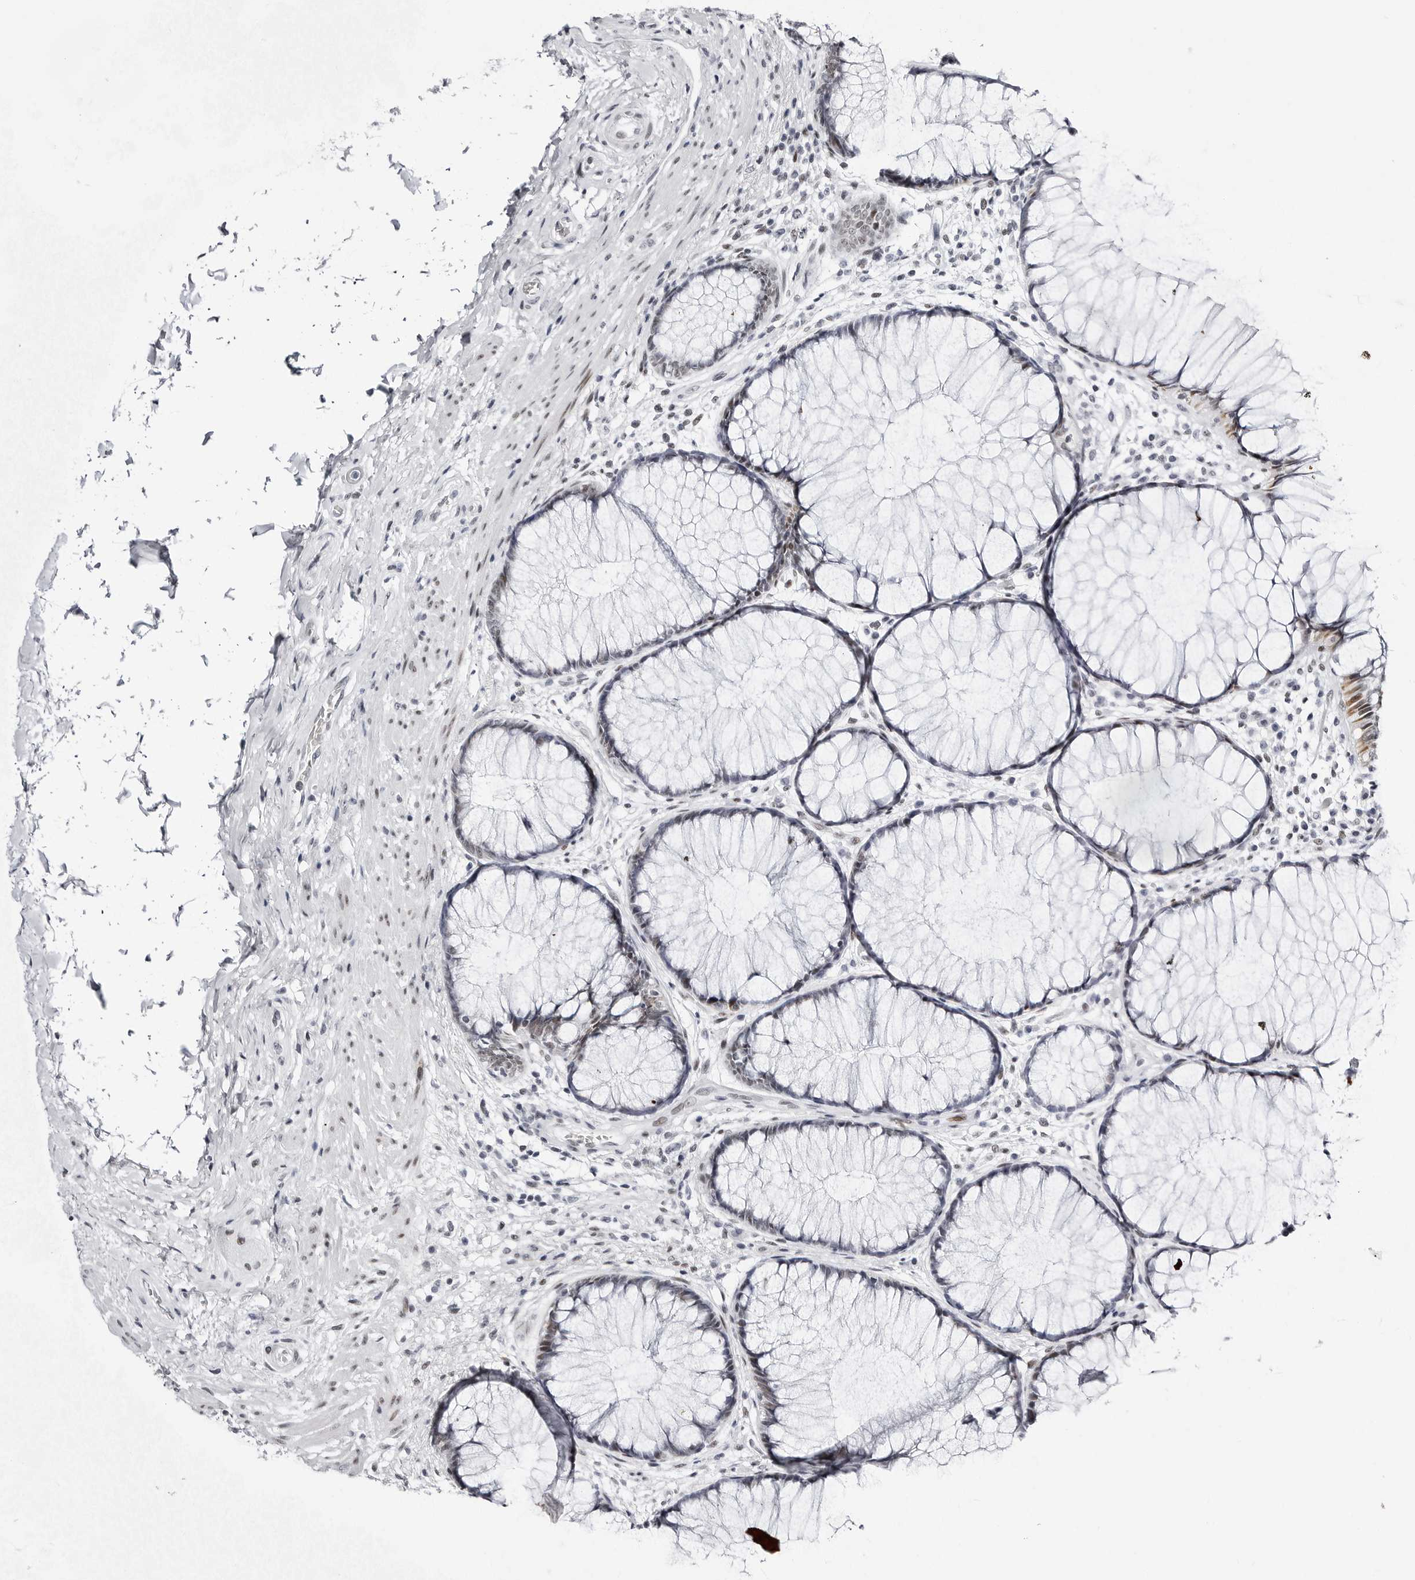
{"staining": {"intensity": "moderate", "quantity": "<25%", "location": "nuclear"}, "tissue": "rectum", "cell_type": "Glandular cells", "image_type": "normal", "snomed": [{"axis": "morphology", "description": "Normal tissue, NOS"}, {"axis": "topography", "description": "Rectum"}], "caption": "Protein expression by immunohistochemistry (IHC) reveals moderate nuclear positivity in approximately <25% of glandular cells in normal rectum.", "gene": "VEZF1", "patient": {"sex": "male", "age": 51}}